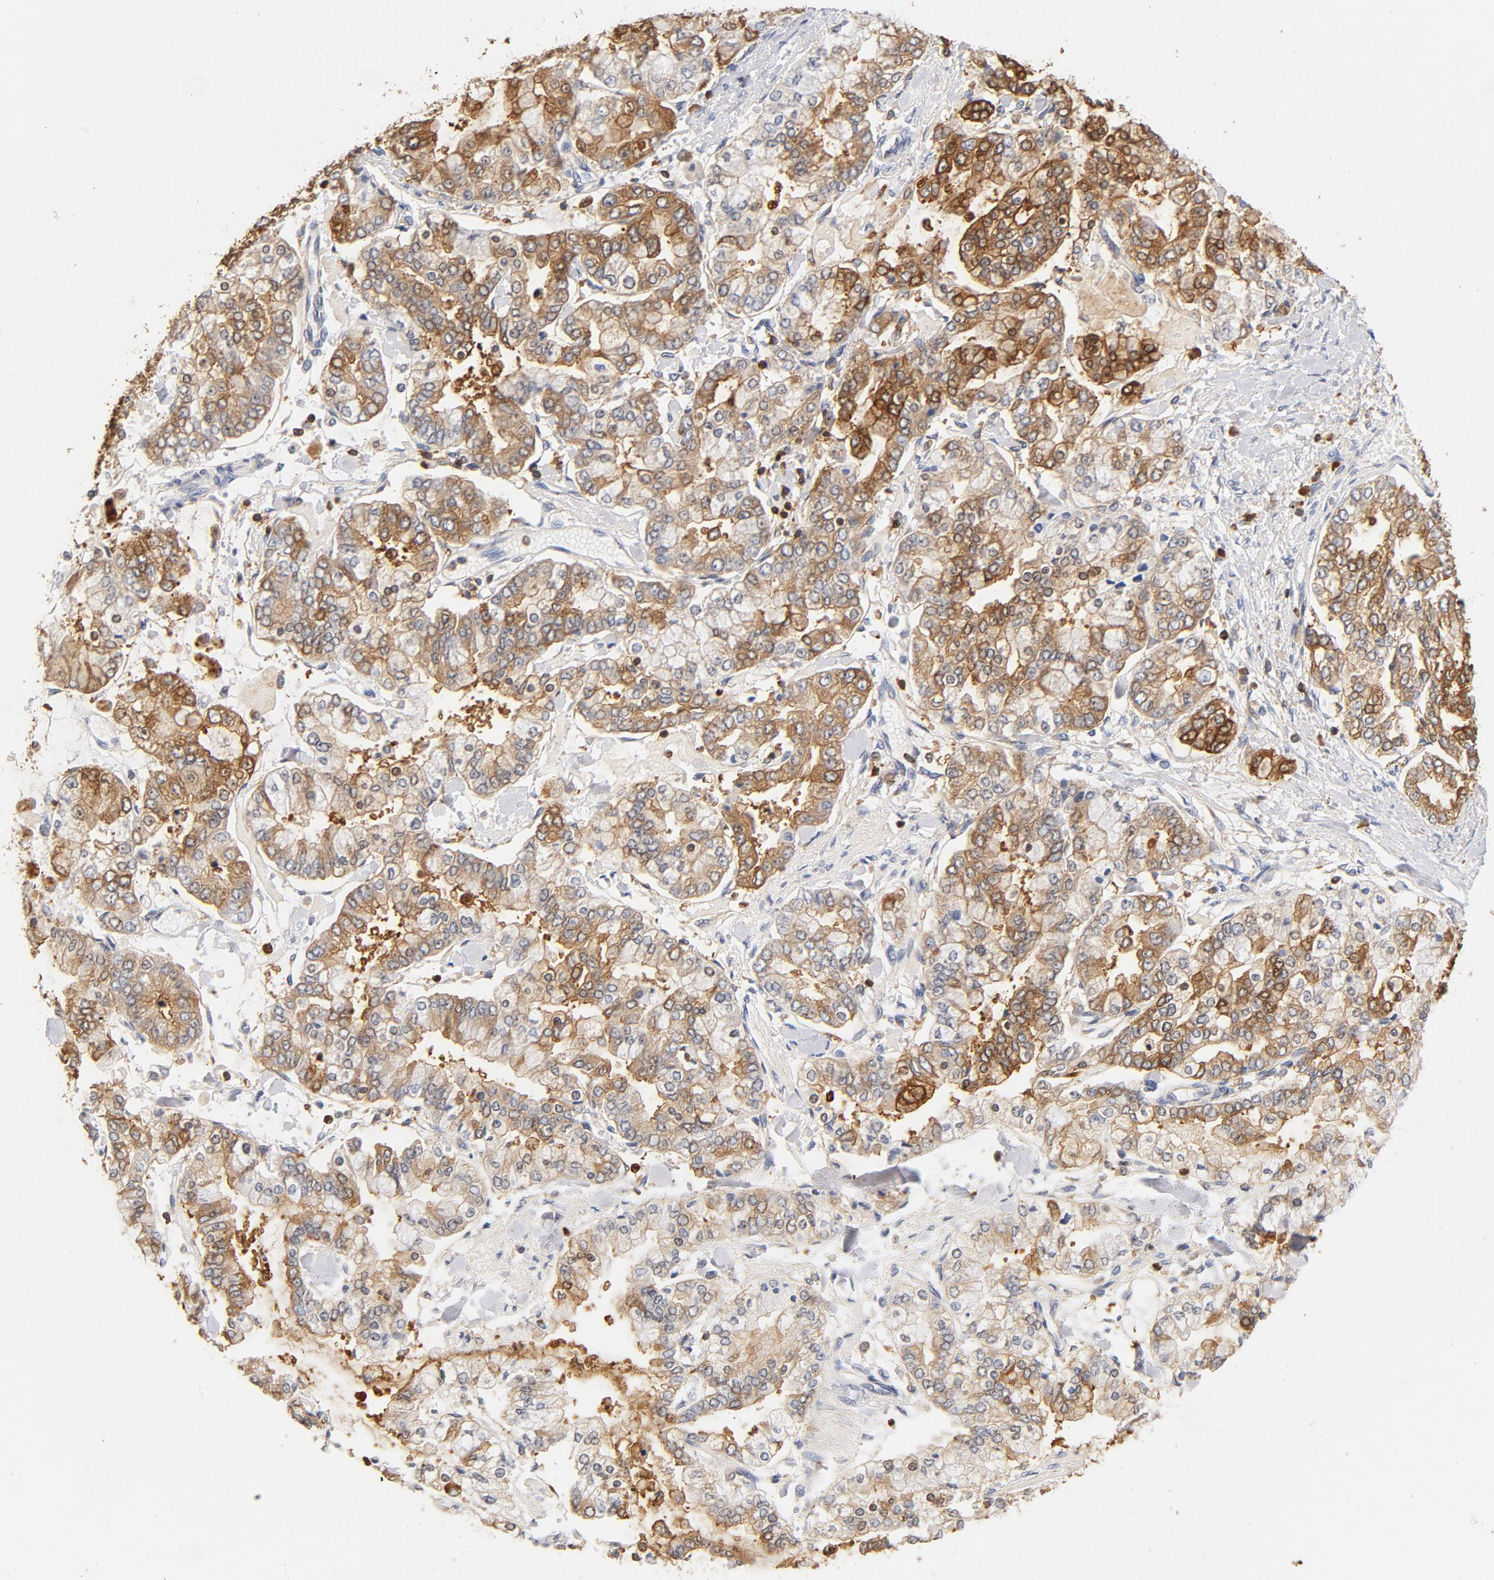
{"staining": {"intensity": "moderate", "quantity": ">75%", "location": "cytoplasmic/membranous"}, "tissue": "stomach cancer", "cell_type": "Tumor cells", "image_type": "cancer", "snomed": [{"axis": "morphology", "description": "Normal tissue, NOS"}, {"axis": "morphology", "description": "Adenocarcinoma, NOS"}, {"axis": "topography", "description": "Stomach, upper"}, {"axis": "topography", "description": "Stomach"}], "caption": "High-power microscopy captured an immunohistochemistry (IHC) micrograph of stomach adenocarcinoma, revealing moderate cytoplasmic/membranous positivity in approximately >75% of tumor cells.", "gene": "EZR", "patient": {"sex": "male", "age": 76}}